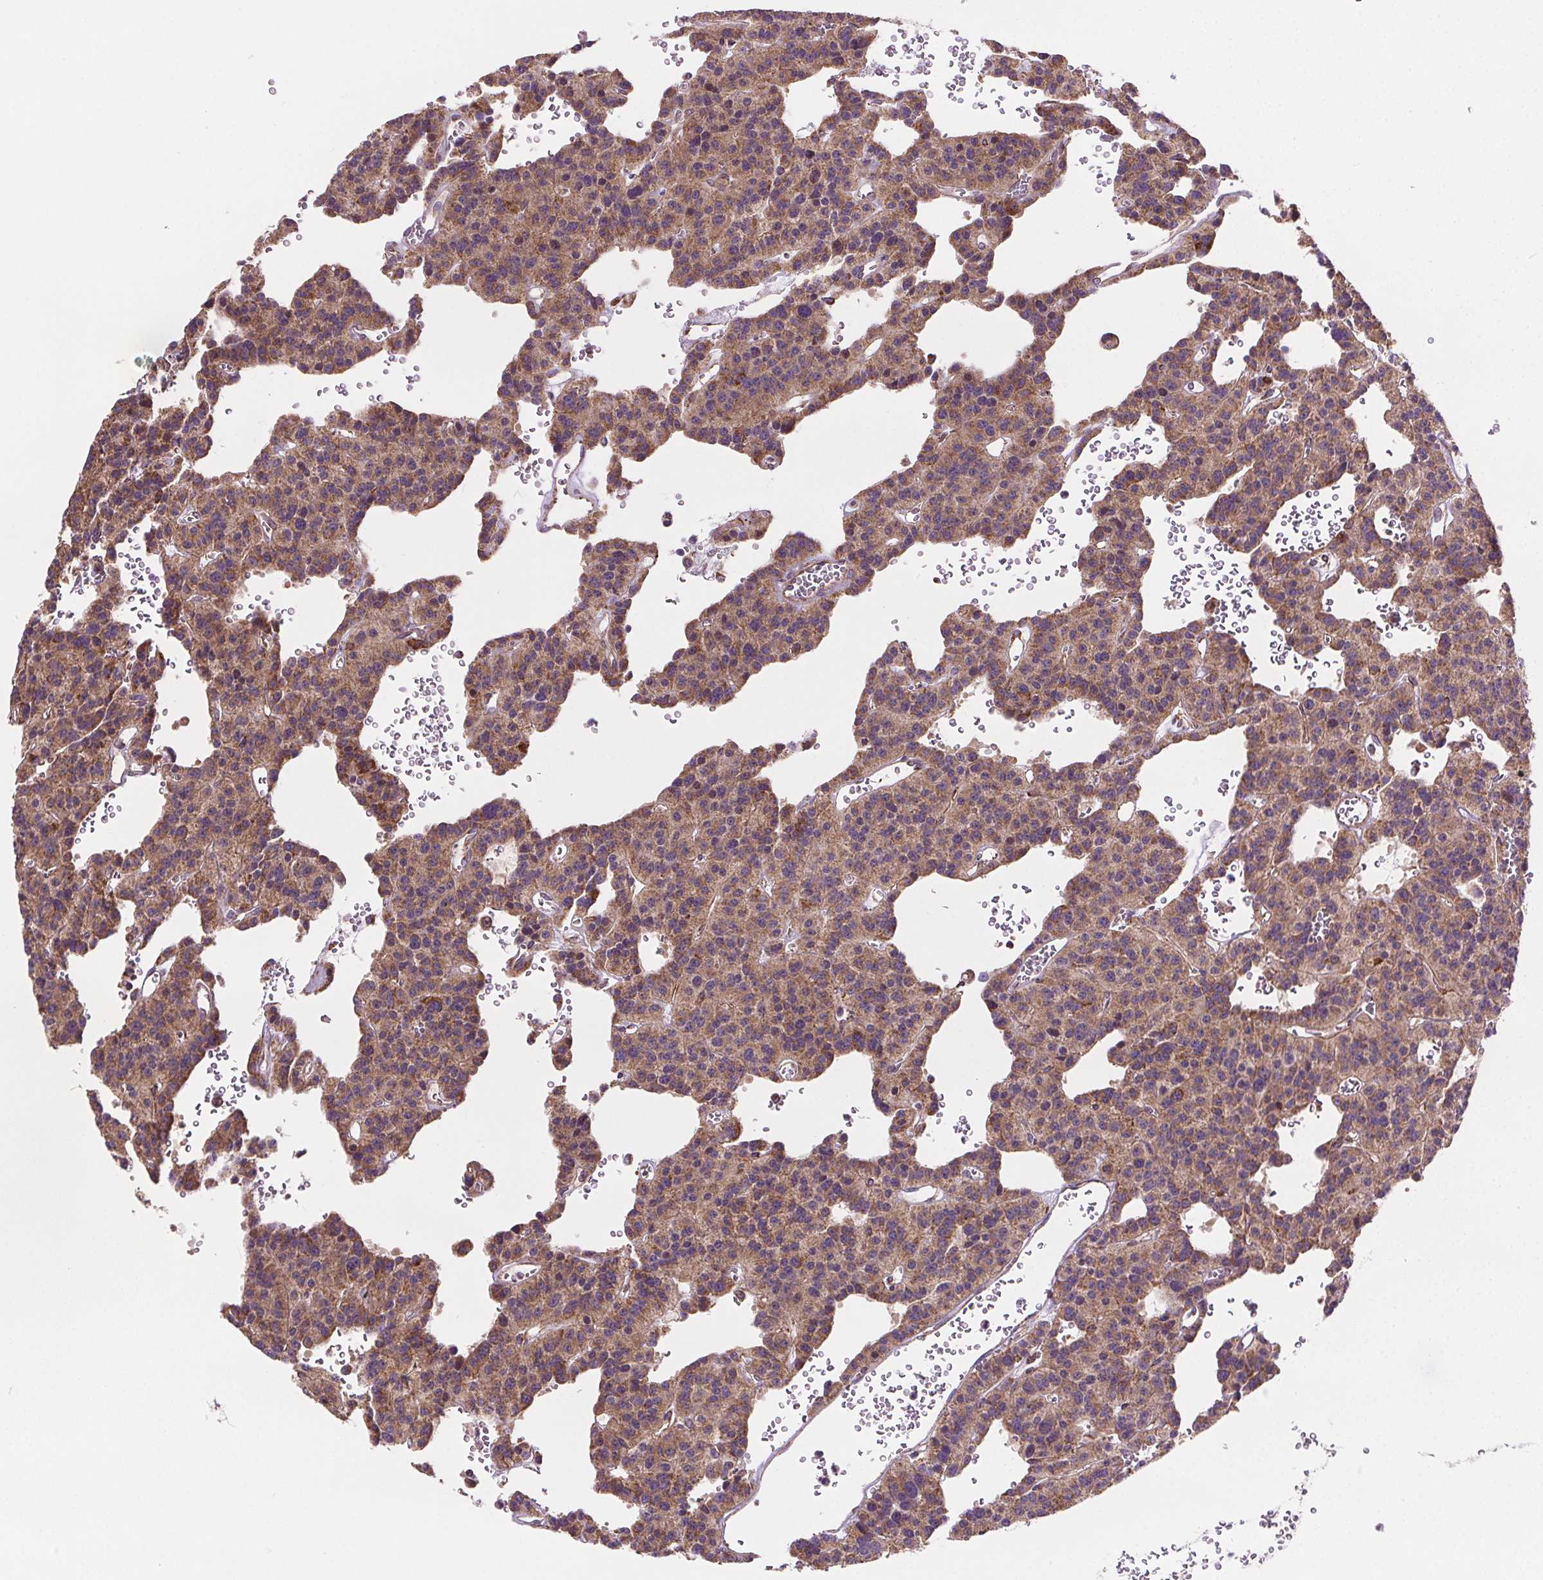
{"staining": {"intensity": "moderate", "quantity": "25%-75%", "location": "cytoplasmic/membranous"}, "tissue": "carcinoid", "cell_type": "Tumor cells", "image_type": "cancer", "snomed": [{"axis": "morphology", "description": "Carcinoid, malignant, NOS"}, {"axis": "topography", "description": "Lung"}], "caption": "Immunohistochemical staining of carcinoid reveals medium levels of moderate cytoplasmic/membranous staining in approximately 25%-75% of tumor cells. The protein is stained brown, and the nuclei are stained in blue (DAB (3,3'-diaminobenzidine) IHC with brightfield microscopy, high magnification).", "gene": "GOLT1B", "patient": {"sex": "female", "age": 71}}